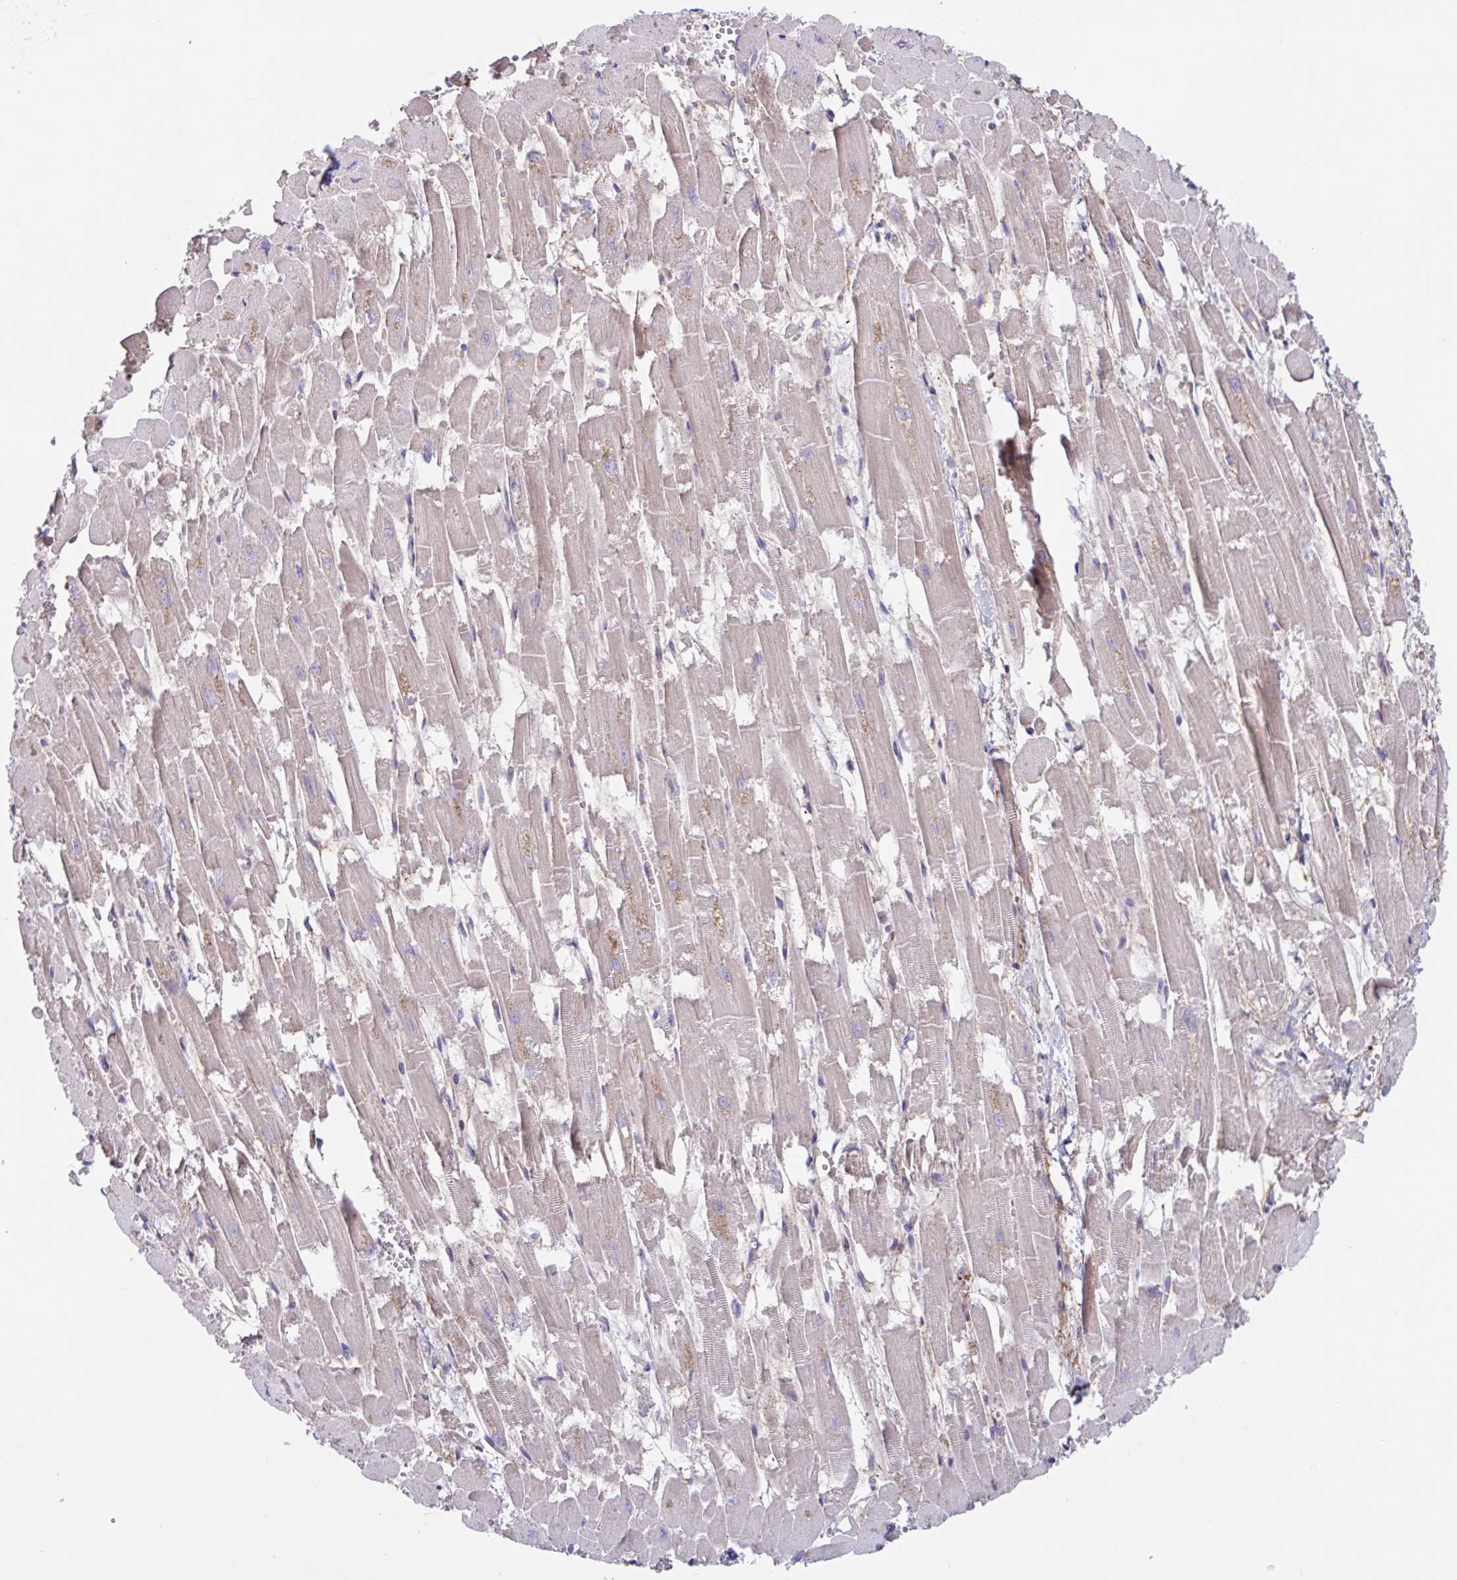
{"staining": {"intensity": "weak", "quantity": "25%-75%", "location": "cytoplasmic/membranous"}, "tissue": "heart muscle", "cell_type": "Cardiomyocytes", "image_type": "normal", "snomed": [{"axis": "morphology", "description": "Normal tissue, NOS"}, {"axis": "topography", "description": "Heart"}], "caption": "Cardiomyocytes demonstrate low levels of weak cytoplasmic/membranous positivity in about 25%-75% of cells in normal human heart muscle.", "gene": "IL37", "patient": {"sex": "female", "age": 52}}